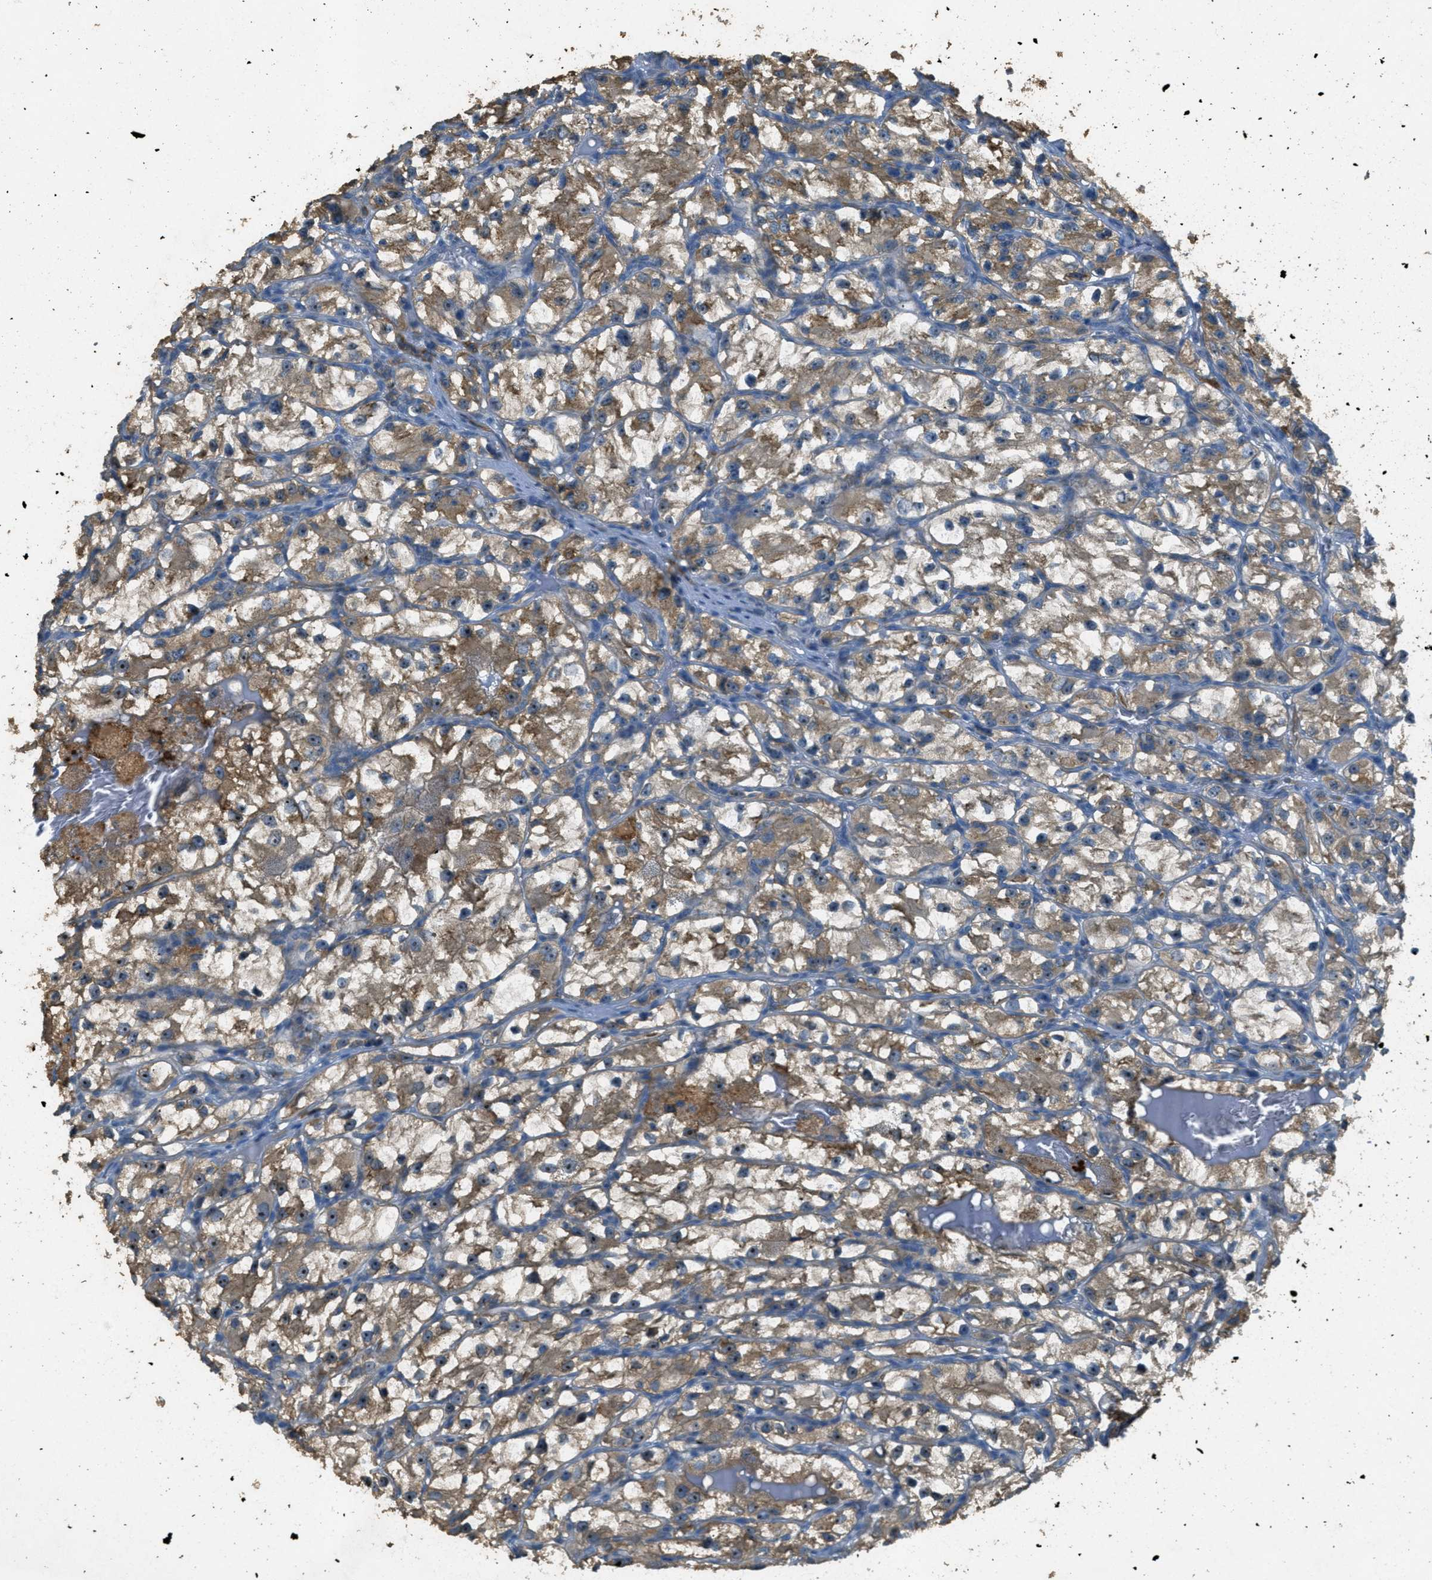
{"staining": {"intensity": "moderate", "quantity": ">75%", "location": "cytoplasmic/membranous,nuclear"}, "tissue": "renal cancer", "cell_type": "Tumor cells", "image_type": "cancer", "snomed": [{"axis": "morphology", "description": "Adenocarcinoma, NOS"}, {"axis": "topography", "description": "Kidney"}], "caption": "DAB immunohistochemical staining of human renal adenocarcinoma reveals moderate cytoplasmic/membranous and nuclear protein expression in about >75% of tumor cells.", "gene": "OSMR", "patient": {"sex": "female", "age": 57}}